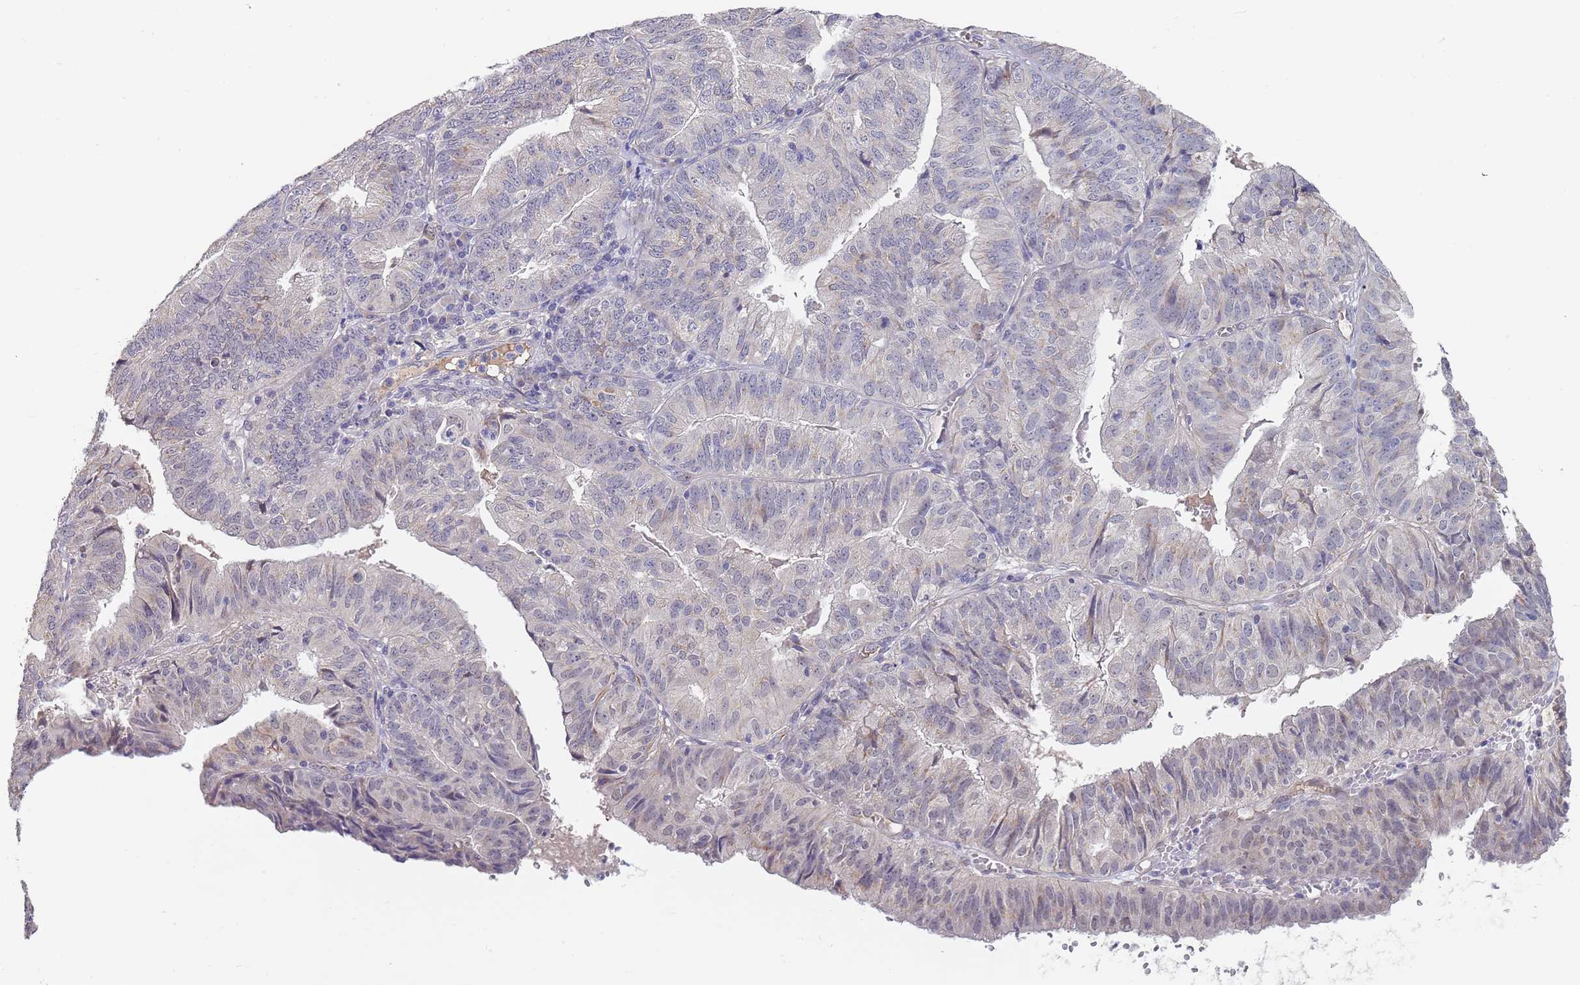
{"staining": {"intensity": "negative", "quantity": "none", "location": "none"}, "tissue": "endometrial cancer", "cell_type": "Tumor cells", "image_type": "cancer", "snomed": [{"axis": "morphology", "description": "Adenocarcinoma, NOS"}, {"axis": "topography", "description": "Endometrium"}], "caption": "Tumor cells show no significant positivity in adenocarcinoma (endometrial). (Stains: DAB (3,3'-diaminobenzidine) immunohistochemistry (IHC) with hematoxylin counter stain, Microscopy: brightfield microscopy at high magnification).", "gene": "B4GALT4", "patient": {"sex": "female", "age": 56}}